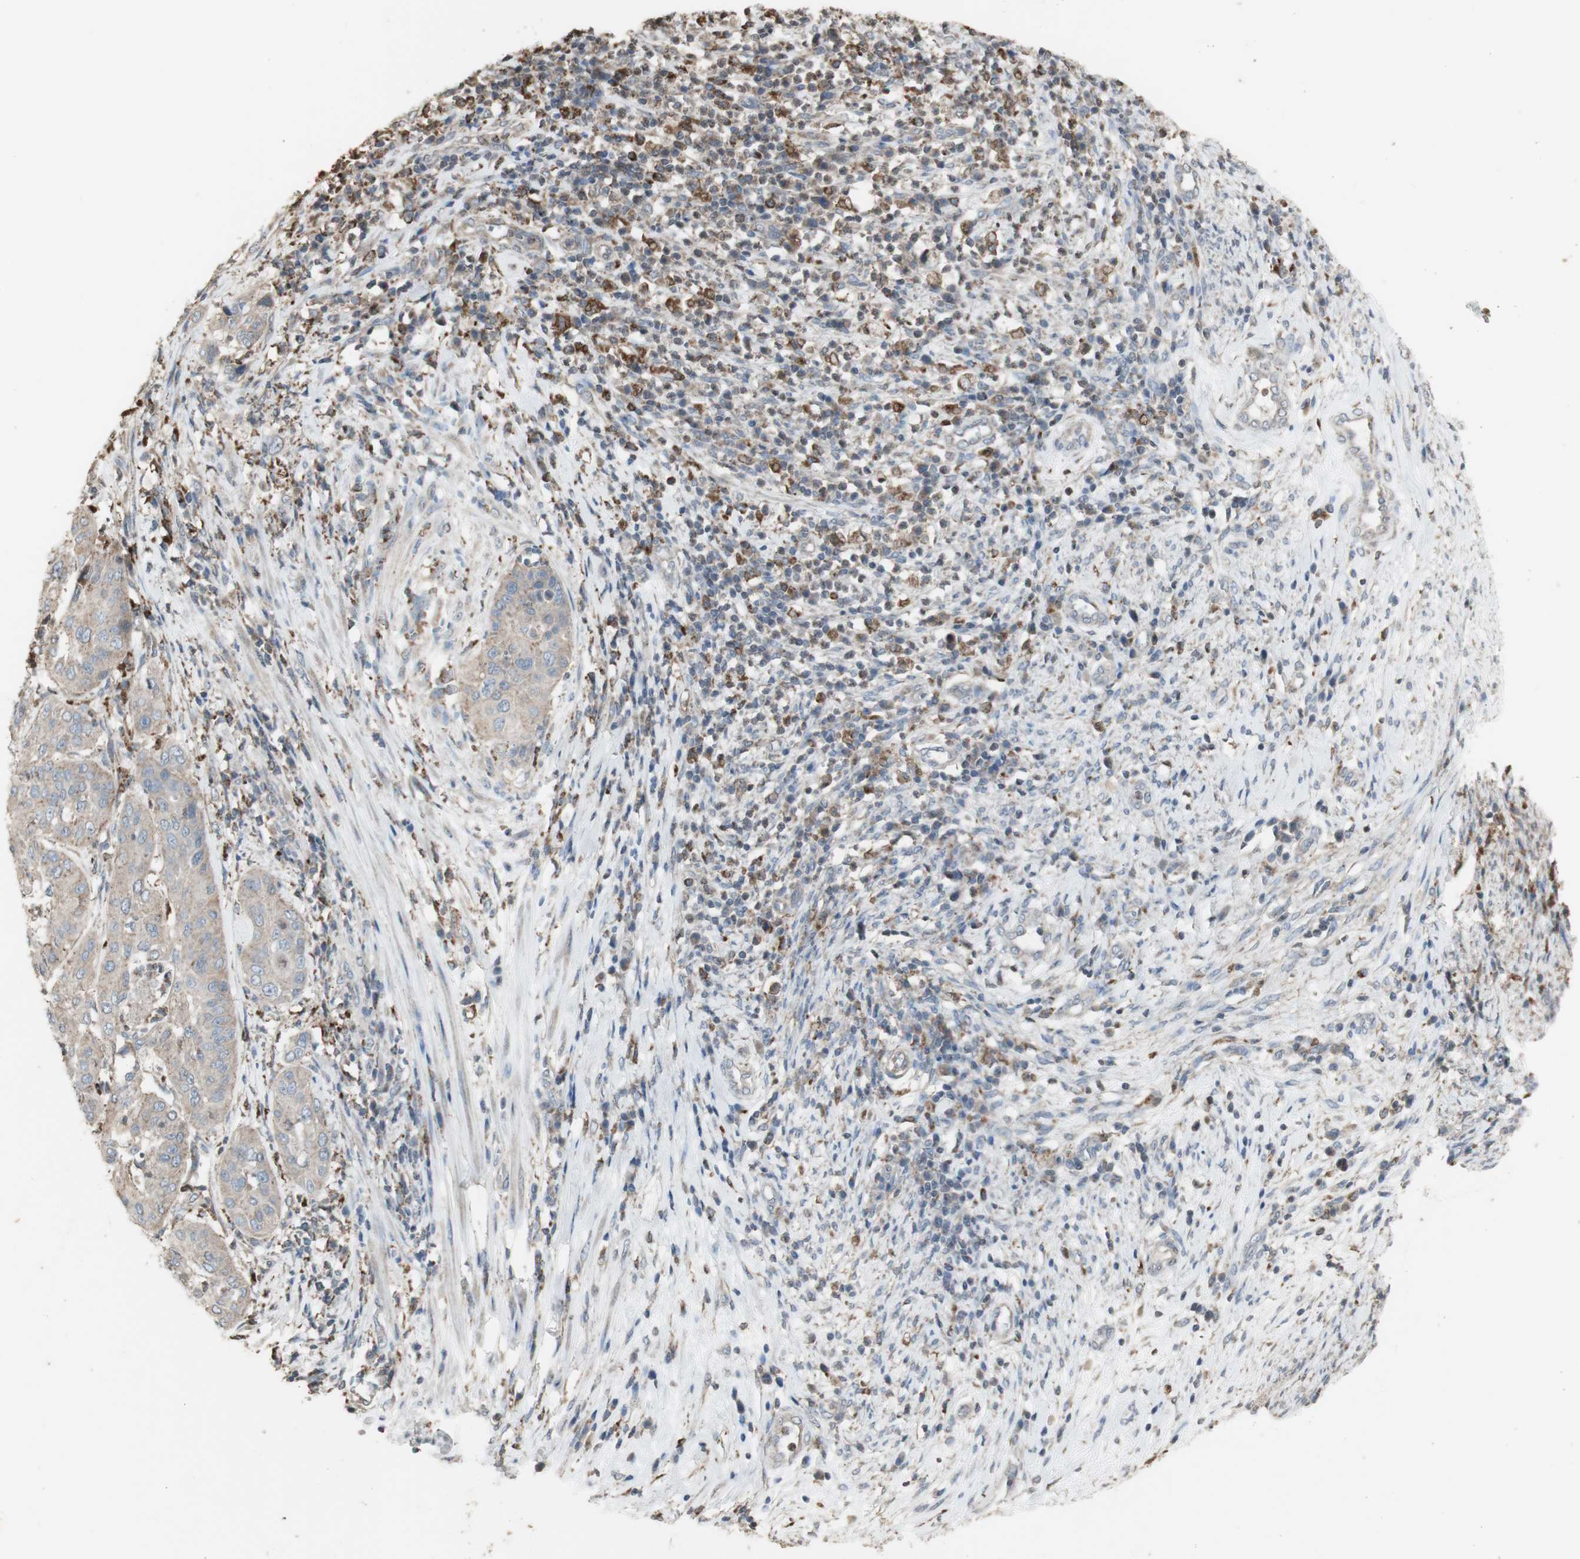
{"staining": {"intensity": "weak", "quantity": ">75%", "location": "cytoplasmic/membranous"}, "tissue": "cervical cancer", "cell_type": "Tumor cells", "image_type": "cancer", "snomed": [{"axis": "morphology", "description": "Normal tissue, NOS"}, {"axis": "morphology", "description": "Squamous cell carcinoma, NOS"}, {"axis": "topography", "description": "Cervix"}], "caption": "Approximately >75% of tumor cells in human cervical cancer (squamous cell carcinoma) reveal weak cytoplasmic/membranous protein expression as visualized by brown immunohistochemical staining.", "gene": "ATP6V1E1", "patient": {"sex": "female", "age": 39}}